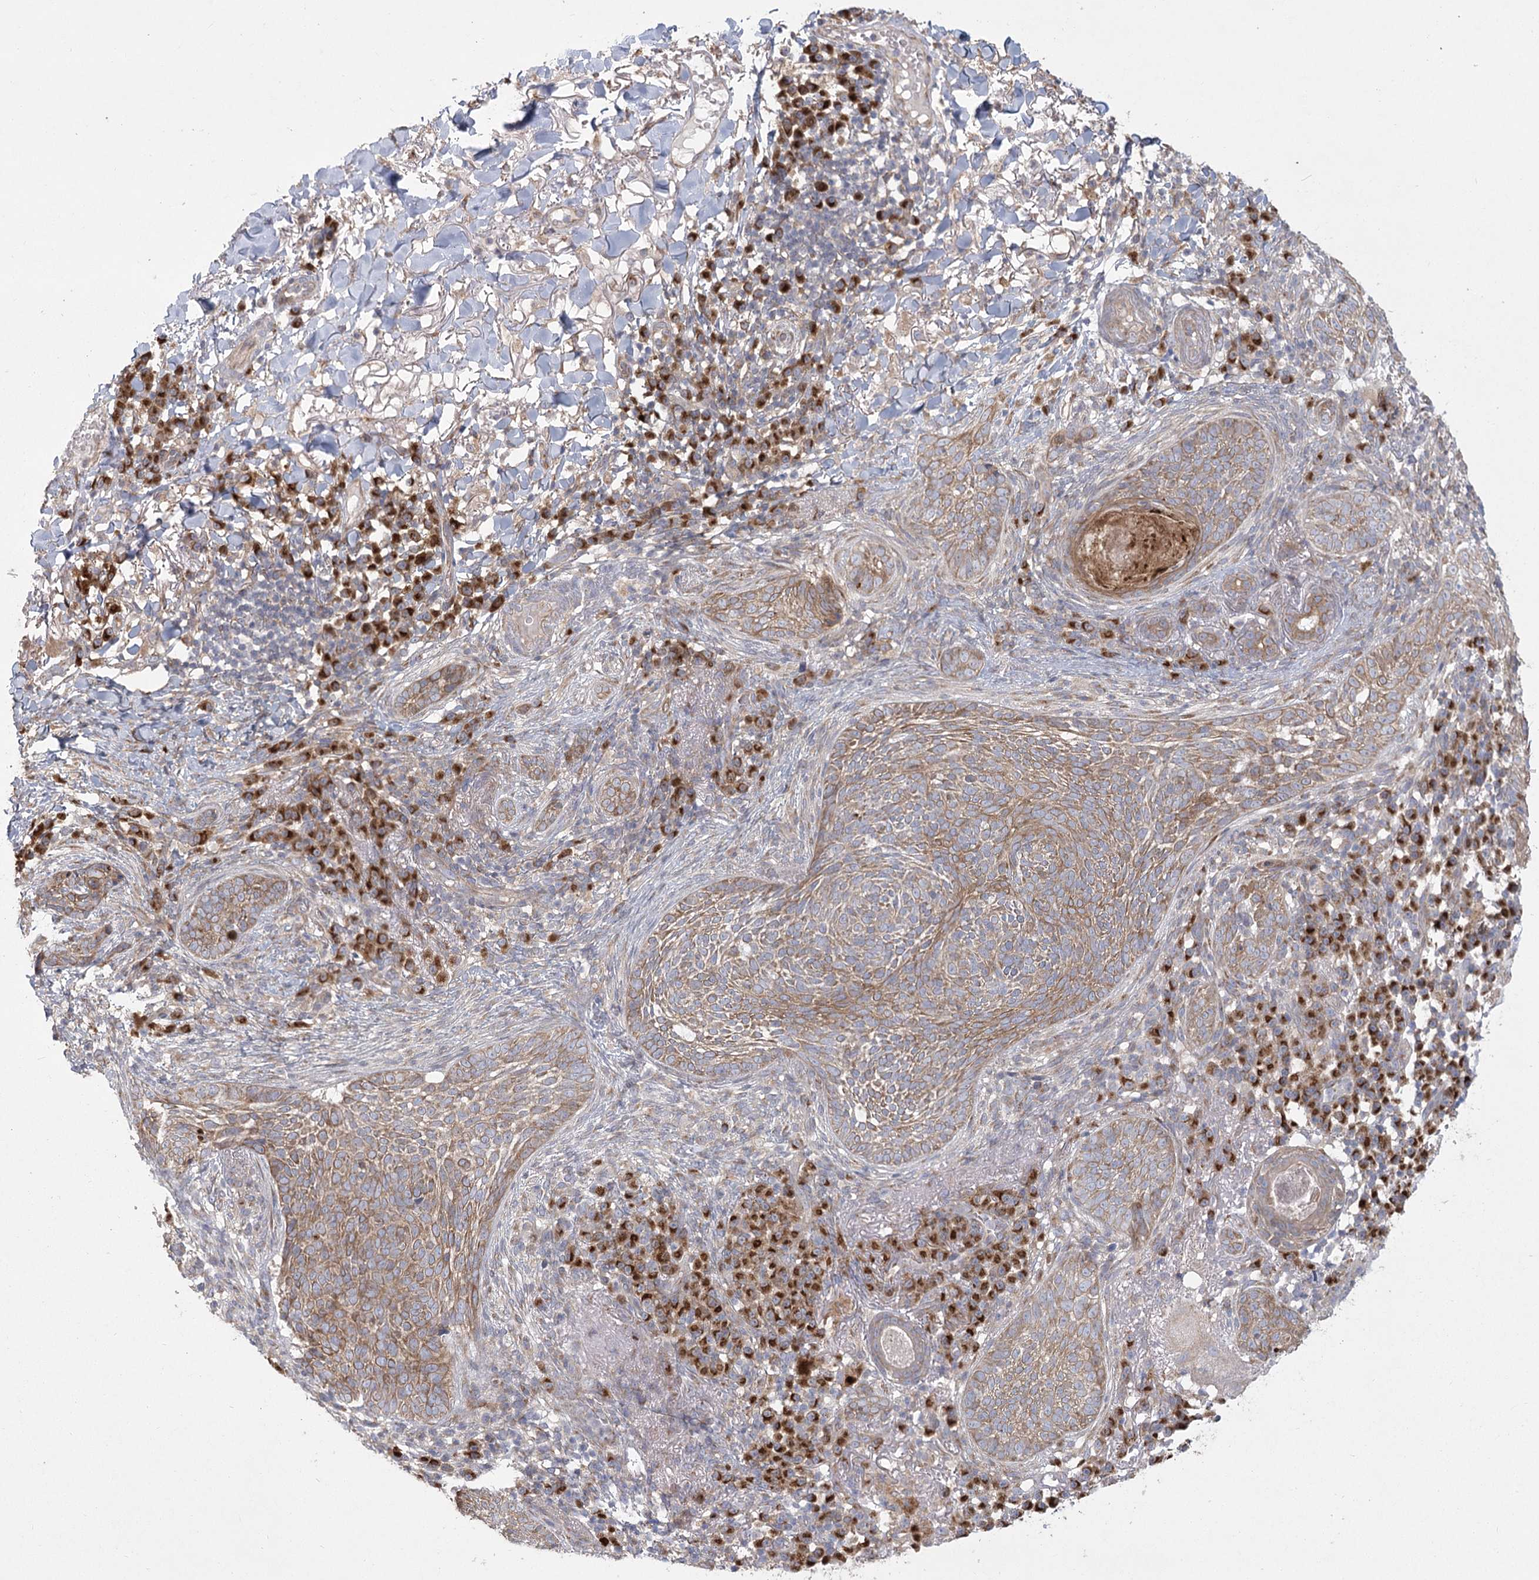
{"staining": {"intensity": "moderate", "quantity": ">75%", "location": "cytoplasmic/membranous"}, "tissue": "skin cancer", "cell_type": "Tumor cells", "image_type": "cancer", "snomed": [{"axis": "morphology", "description": "Basal cell carcinoma"}, {"axis": "topography", "description": "Skin"}], "caption": "Skin cancer stained with DAB (3,3'-diaminobenzidine) immunohistochemistry exhibits medium levels of moderate cytoplasmic/membranous expression in about >75% of tumor cells.", "gene": "CNTLN", "patient": {"sex": "male", "age": 85}}